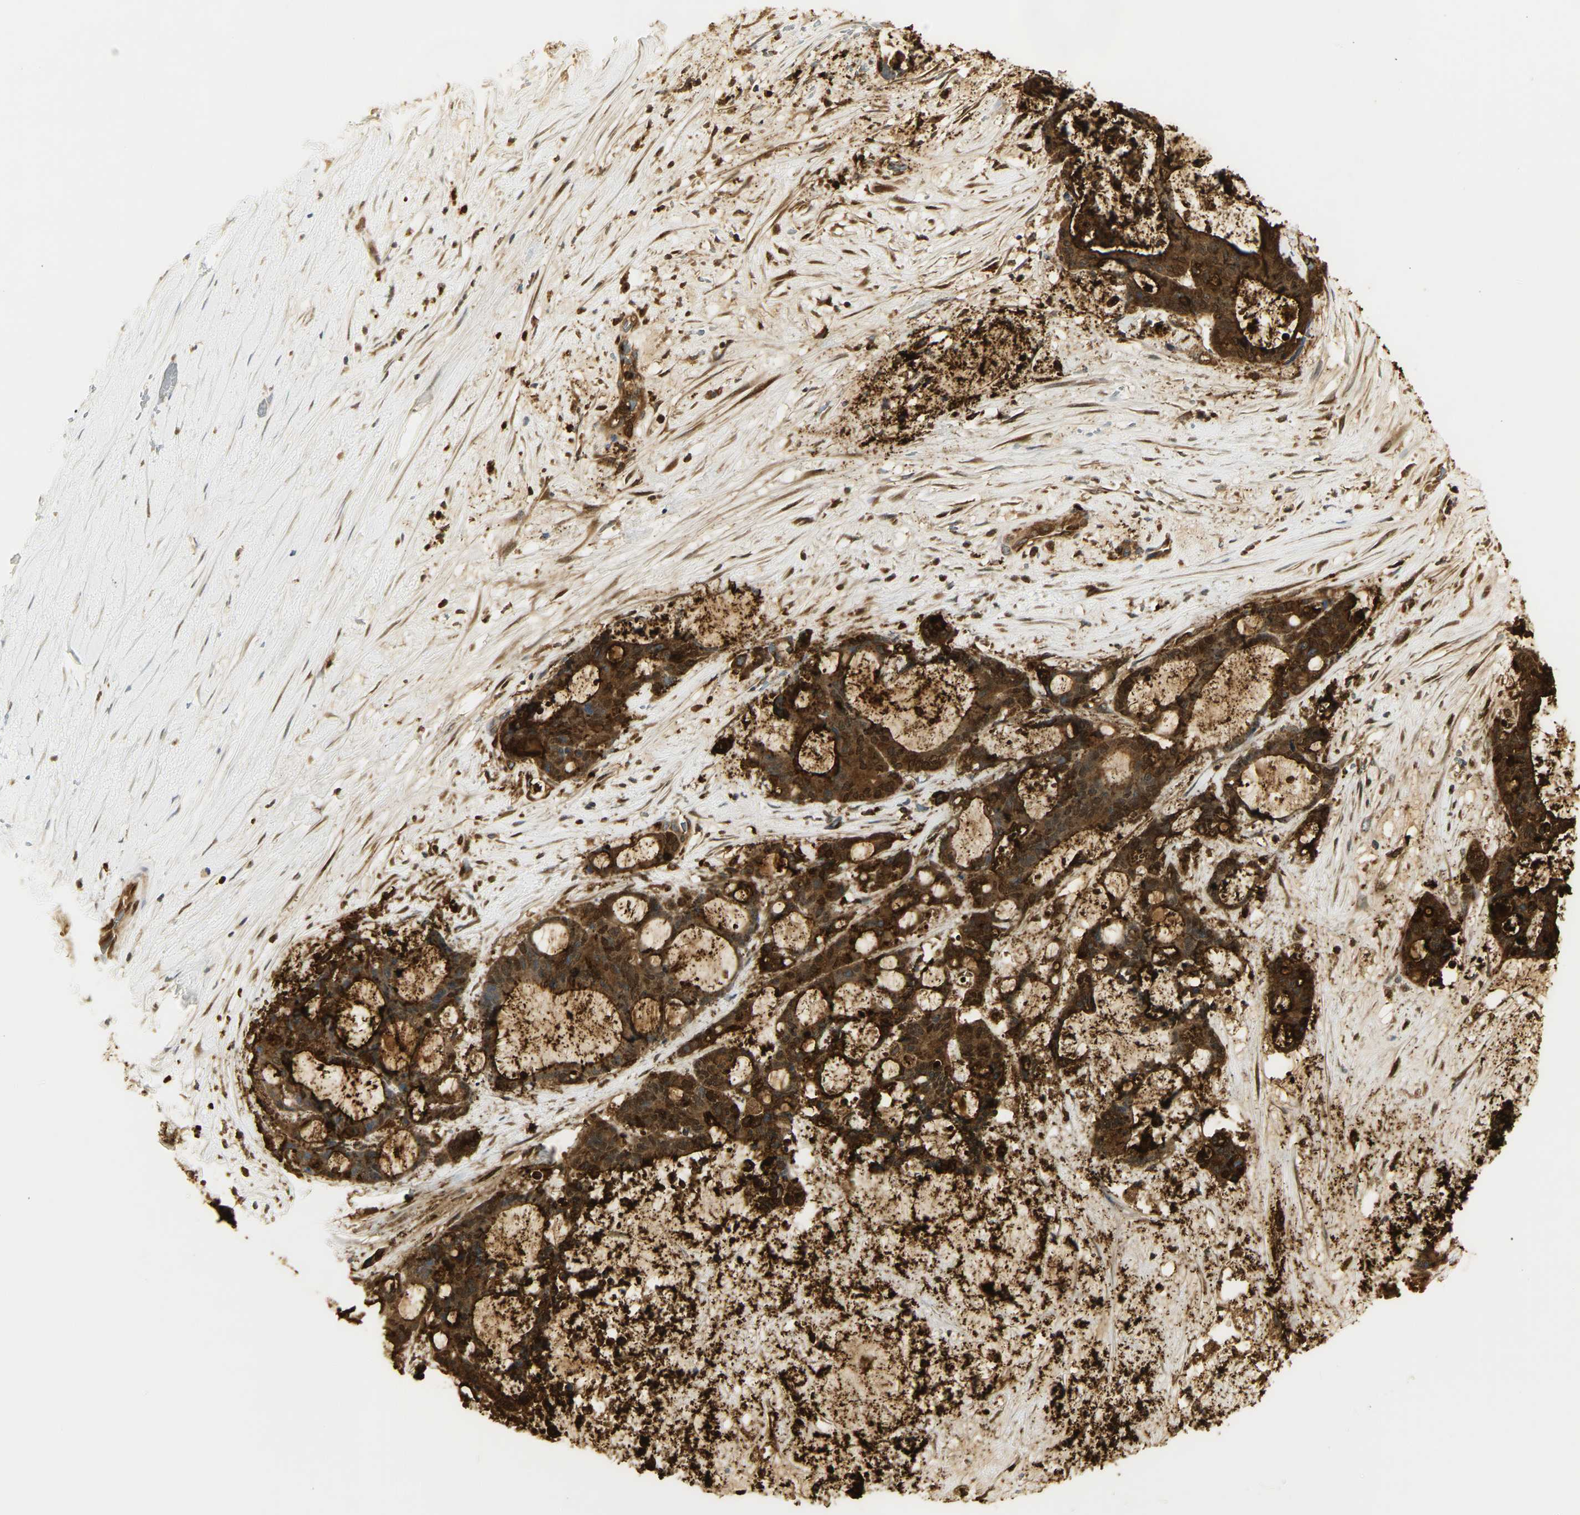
{"staining": {"intensity": "strong", "quantity": ">75%", "location": "cytoplasmic/membranous"}, "tissue": "liver cancer", "cell_type": "Tumor cells", "image_type": "cancer", "snomed": [{"axis": "morphology", "description": "Cholangiocarcinoma"}, {"axis": "topography", "description": "Liver"}], "caption": "Immunohistochemistry staining of liver cancer (cholangiocarcinoma), which exhibits high levels of strong cytoplasmic/membranous expression in about >75% of tumor cells indicating strong cytoplasmic/membranous protein positivity. The staining was performed using DAB (3,3'-diaminobenzidine) (brown) for protein detection and nuclei were counterstained in hematoxylin (blue).", "gene": "CEACAM5", "patient": {"sex": "female", "age": 73}}